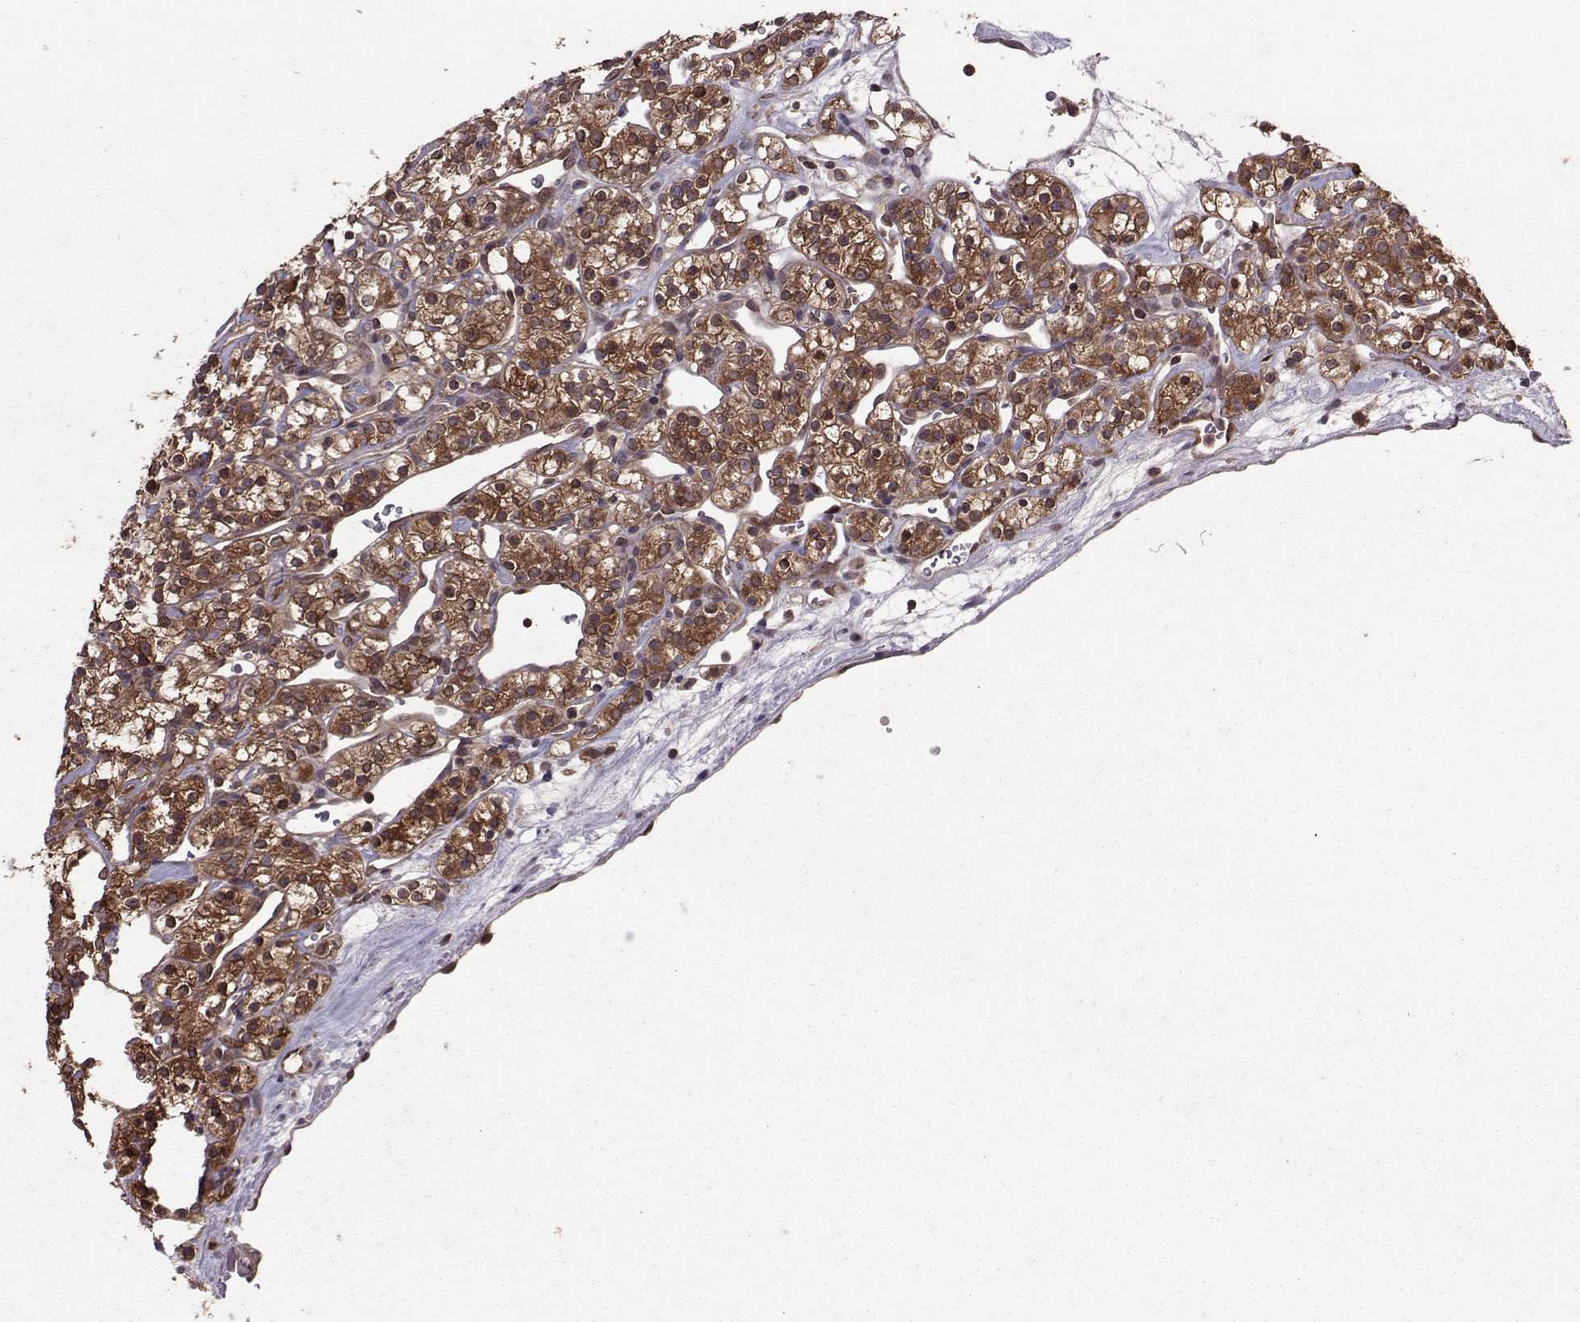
{"staining": {"intensity": "strong", "quantity": "25%-75%", "location": "cytoplasmic/membranous"}, "tissue": "renal cancer", "cell_type": "Tumor cells", "image_type": "cancer", "snomed": [{"axis": "morphology", "description": "Adenocarcinoma, NOS"}, {"axis": "topography", "description": "Kidney"}], "caption": "Protein positivity by IHC shows strong cytoplasmic/membranous staining in about 25%-75% of tumor cells in renal cancer (adenocarcinoma).", "gene": "PPP2R2A", "patient": {"sex": "male", "age": 77}}